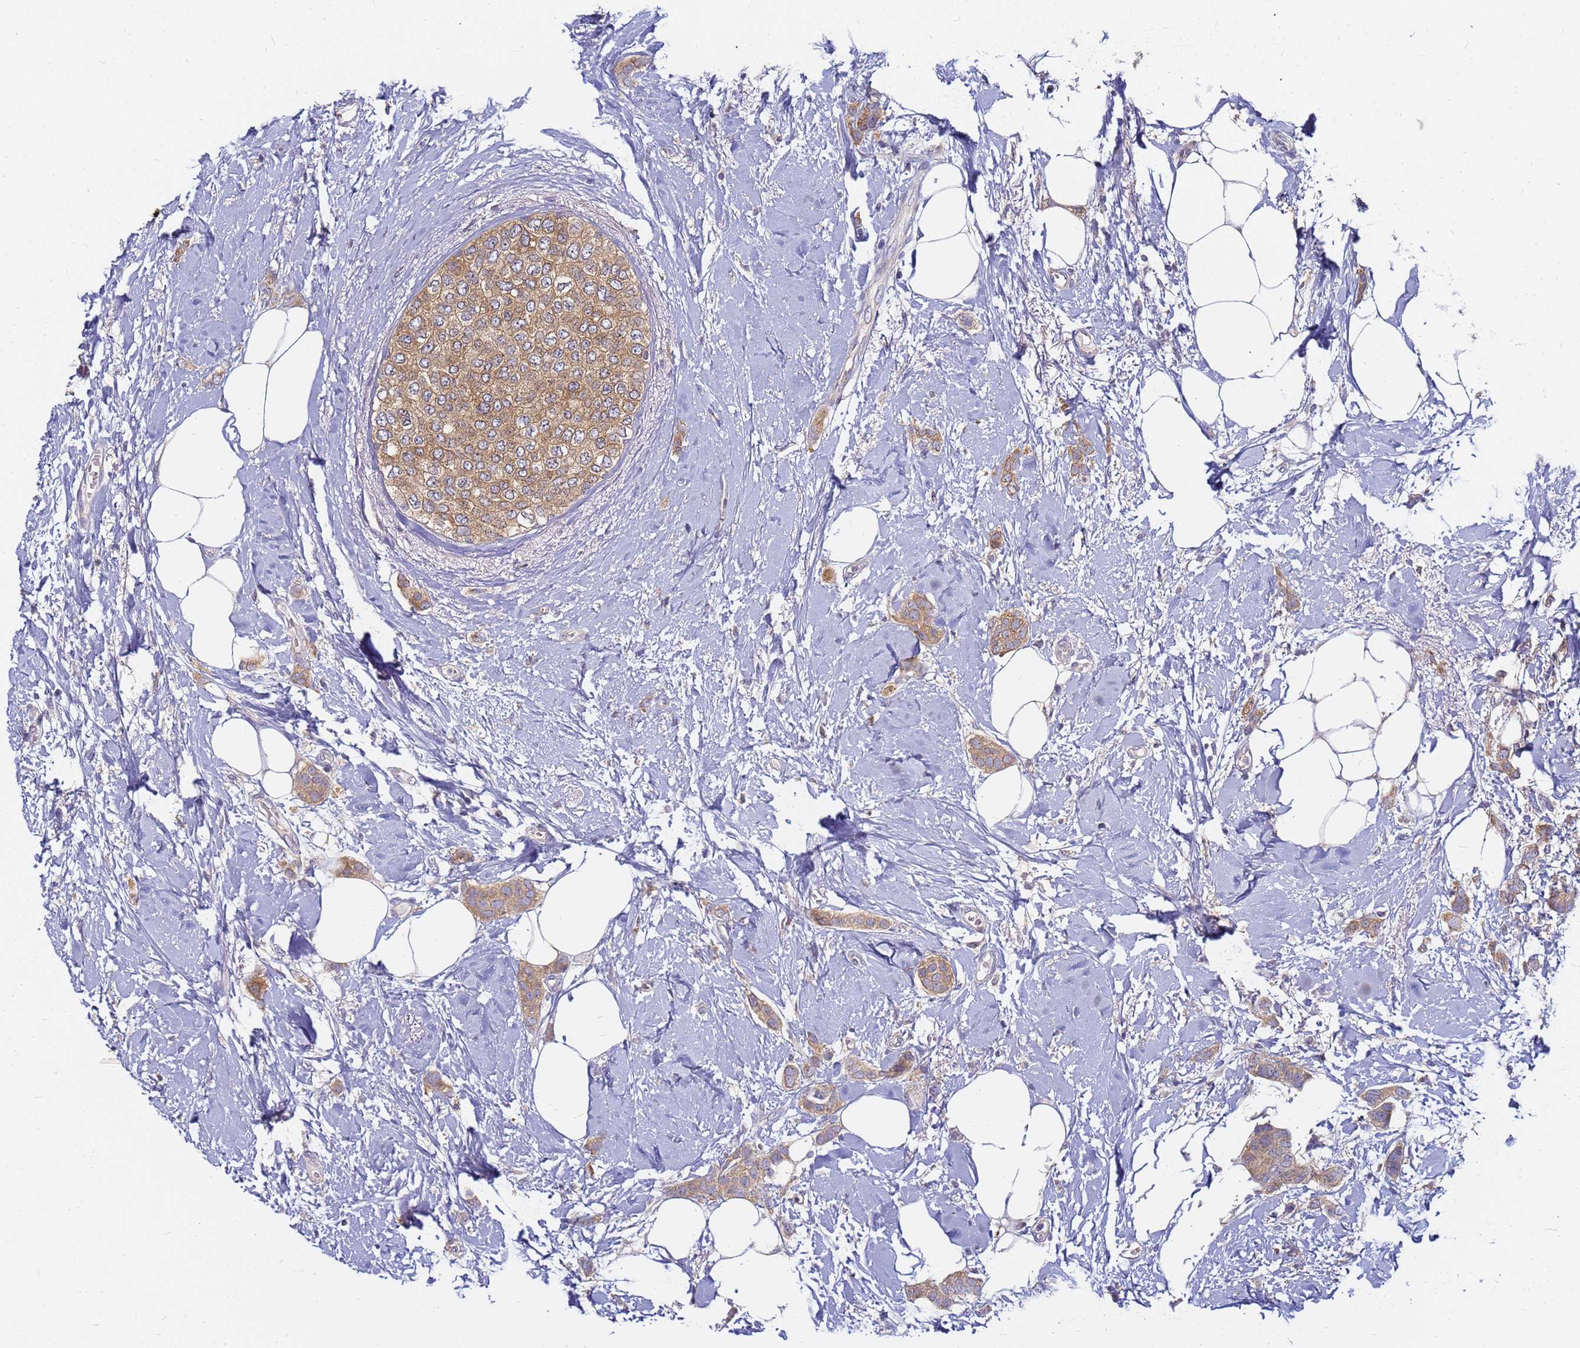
{"staining": {"intensity": "moderate", "quantity": ">75%", "location": "cytoplasmic/membranous"}, "tissue": "breast cancer", "cell_type": "Tumor cells", "image_type": "cancer", "snomed": [{"axis": "morphology", "description": "Duct carcinoma"}, {"axis": "topography", "description": "Breast"}], "caption": "A high-resolution image shows immunohistochemistry (IHC) staining of breast intraductal carcinoma, which displays moderate cytoplasmic/membranous staining in about >75% of tumor cells.", "gene": "CHM", "patient": {"sex": "female", "age": 72}}